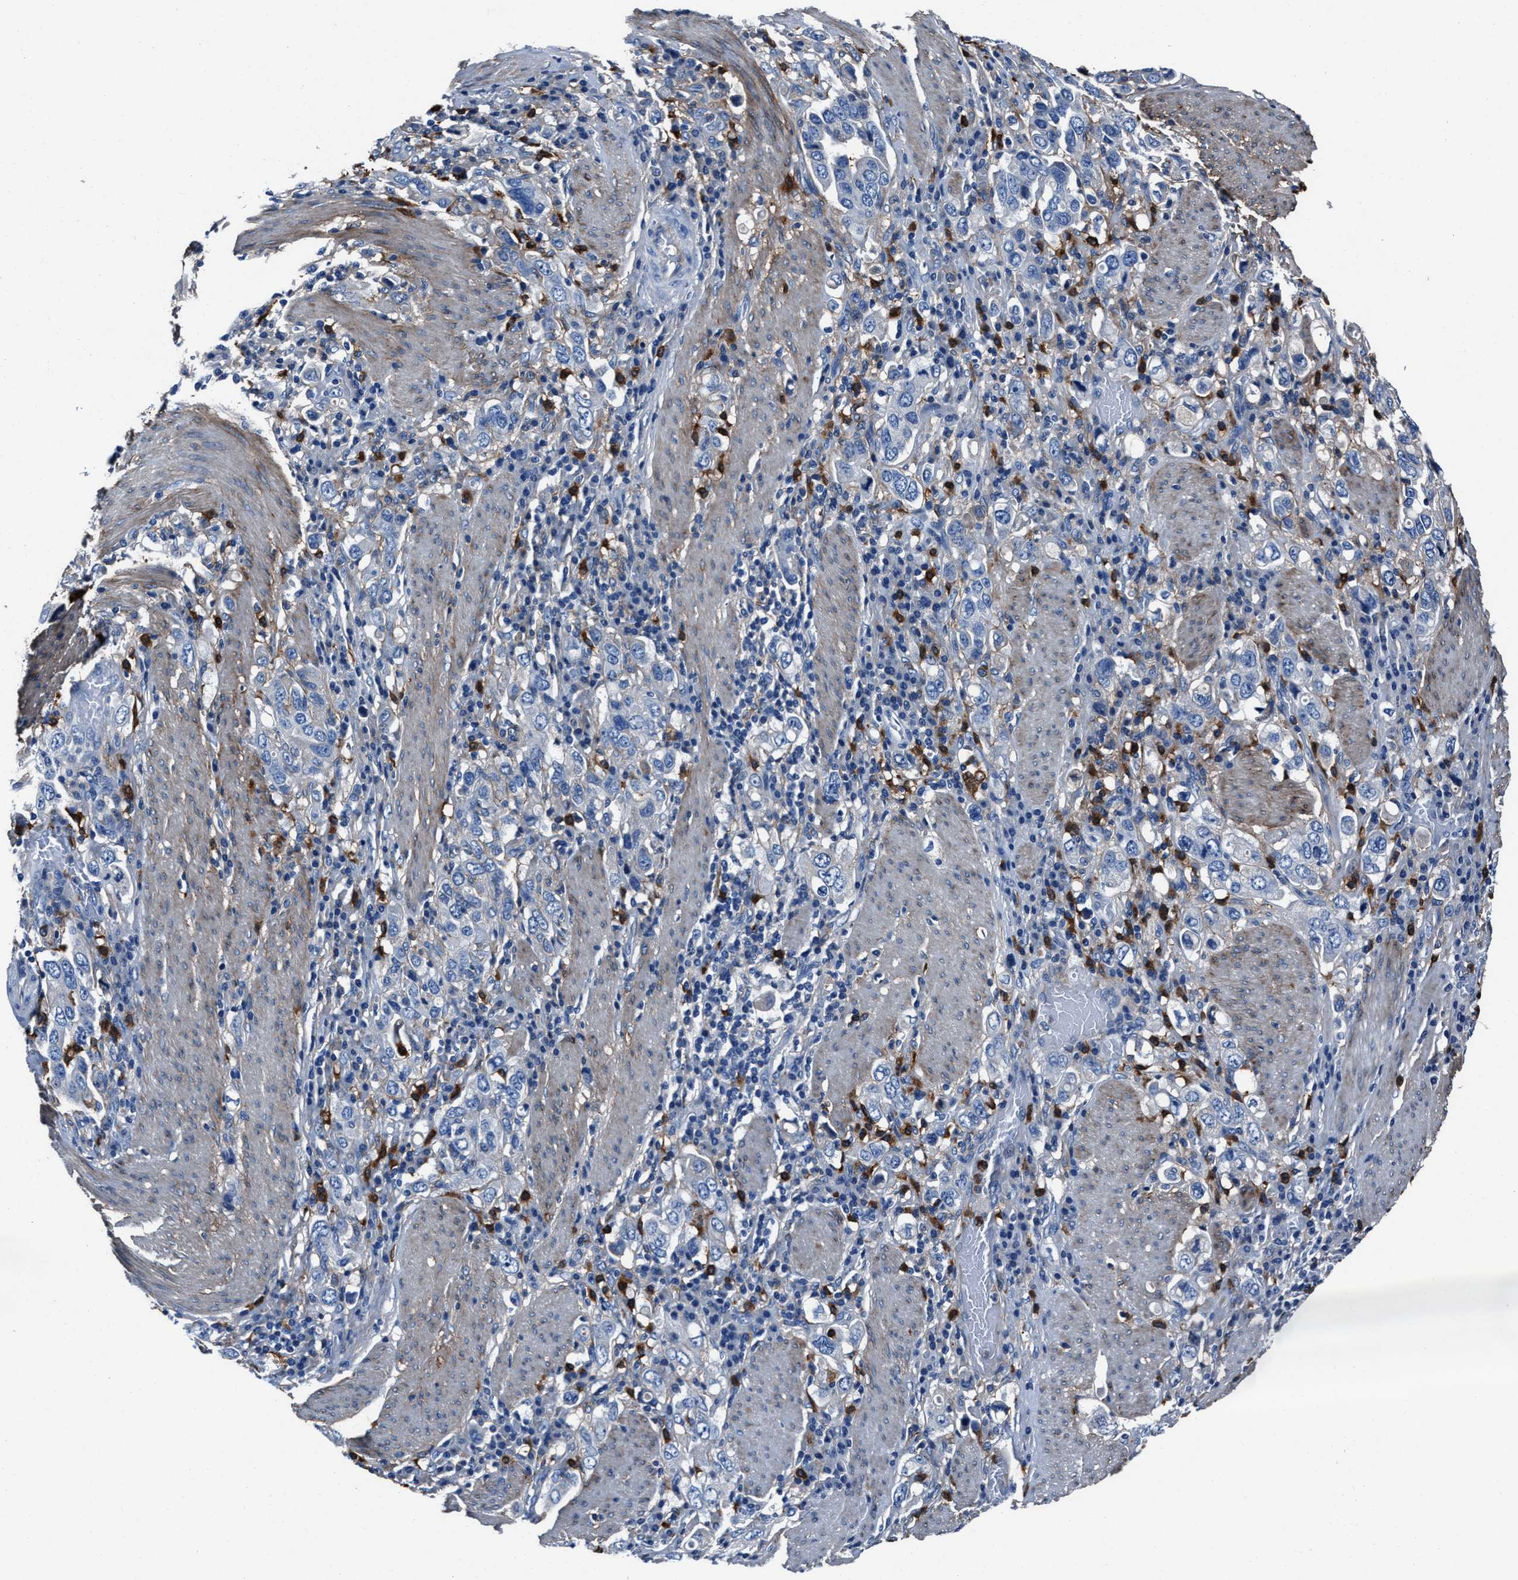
{"staining": {"intensity": "negative", "quantity": "none", "location": "none"}, "tissue": "stomach cancer", "cell_type": "Tumor cells", "image_type": "cancer", "snomed": [{"axis": "morphology", "description": "Adenocarcinoma, NOS"}, {"axis": "topography", "description": "Stomach, upper"}], "caption": "Human stomach adenocarcinoma stained for a protein using IHC exhibits no positivity in tumor cells.", "gene": "FGL2", "patient": {"sex": "male", "age": 62}}